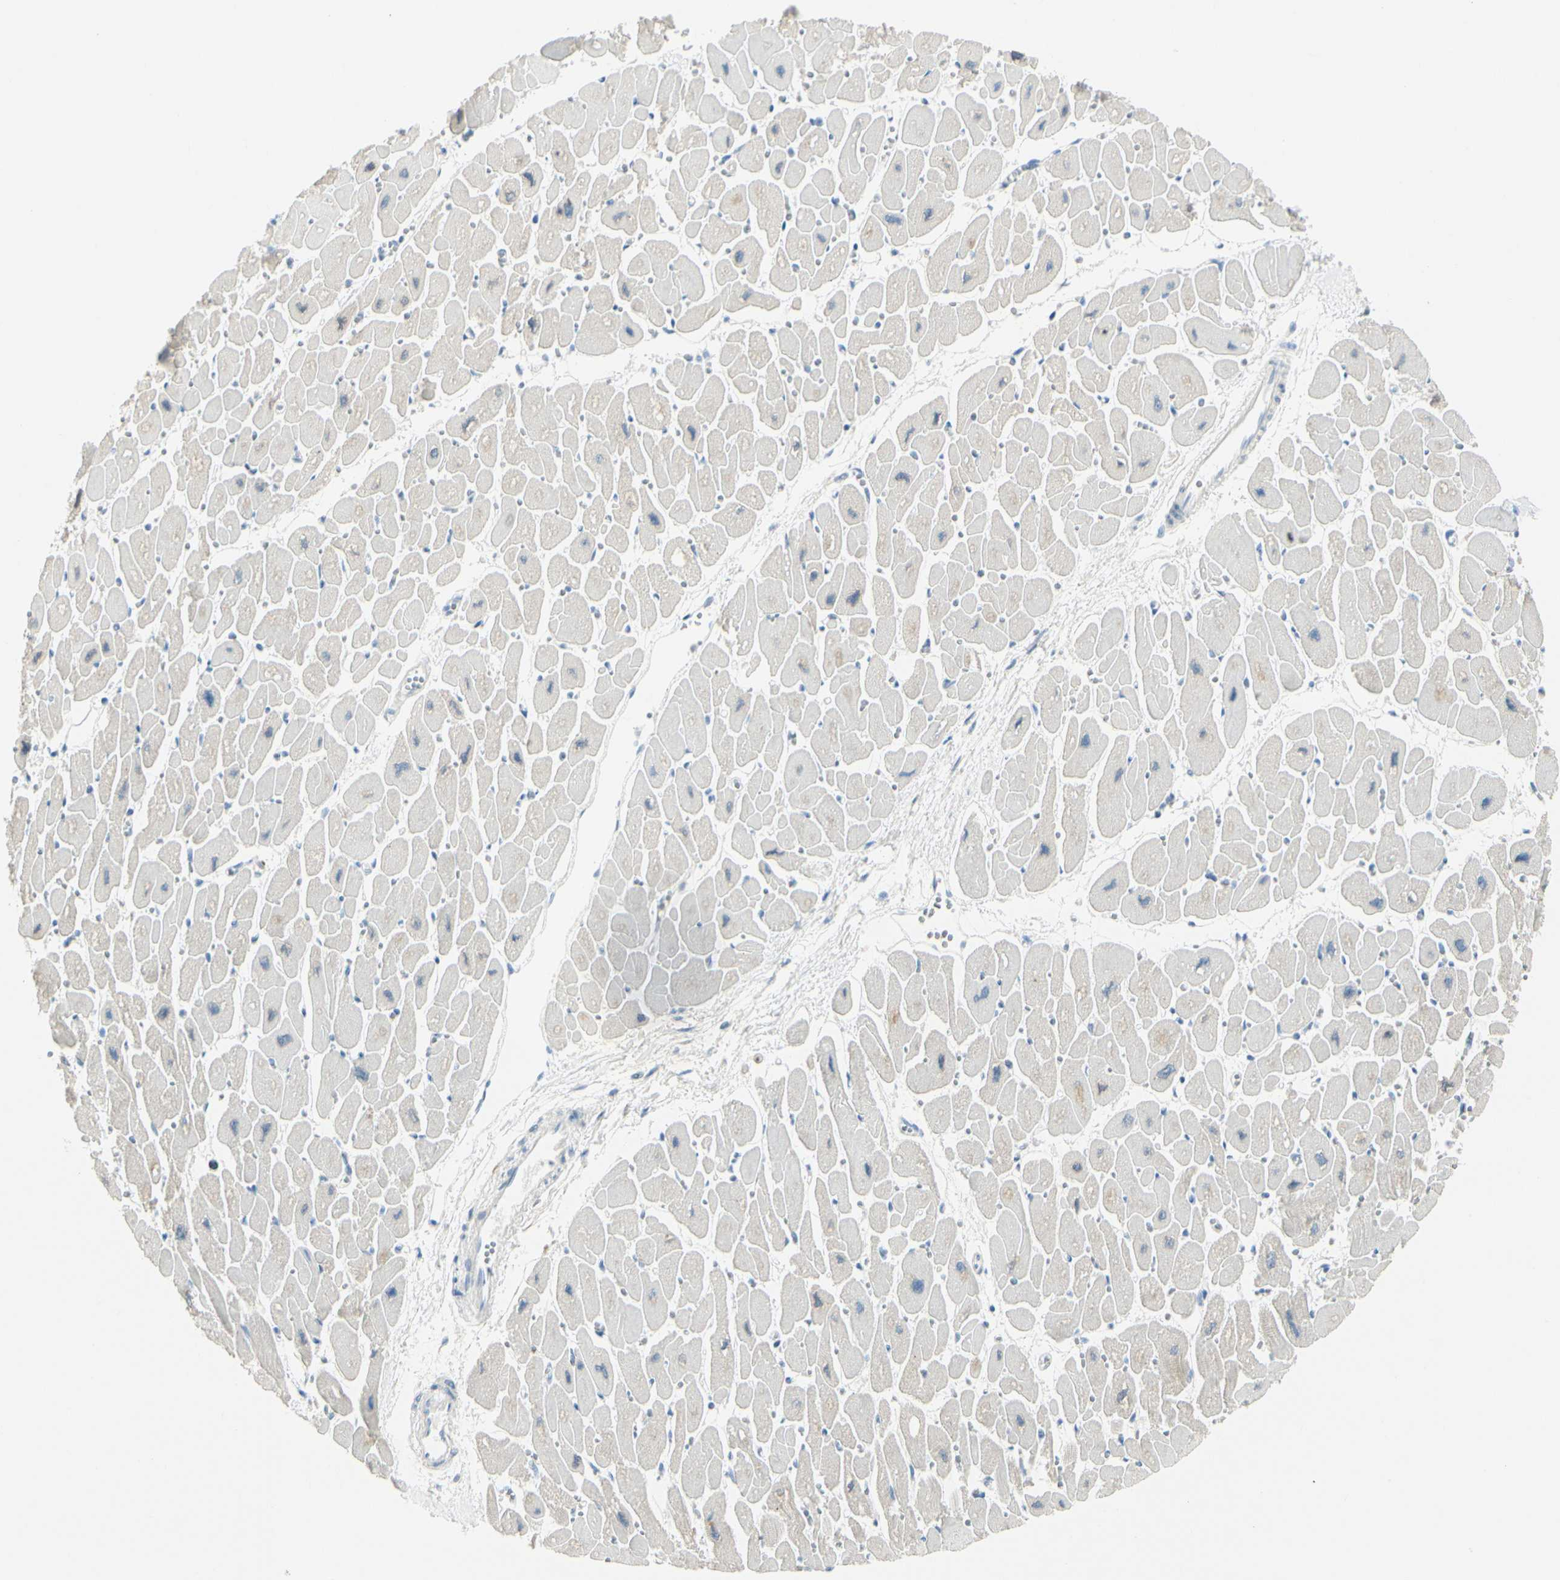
{"staining": {"intensity": "negative", "quantity": "none", "location": "none"}, "tissue": "heart muscle", "cell_type": "Cardiomyocytes", "image_type": "normal", "snomed": [{"axis": "morphology", "description": "Normal tissue, NOS"}, {"axis": "topography", "description": "Heart"}], "caption": "An immunohistochemistry micrograph of unremarkable heart muscle is shown. There is no staining in cardiomyocytes of heart muscle.", "gene": "TRAF1", "patient": {"sex": "female", "age": 54}}